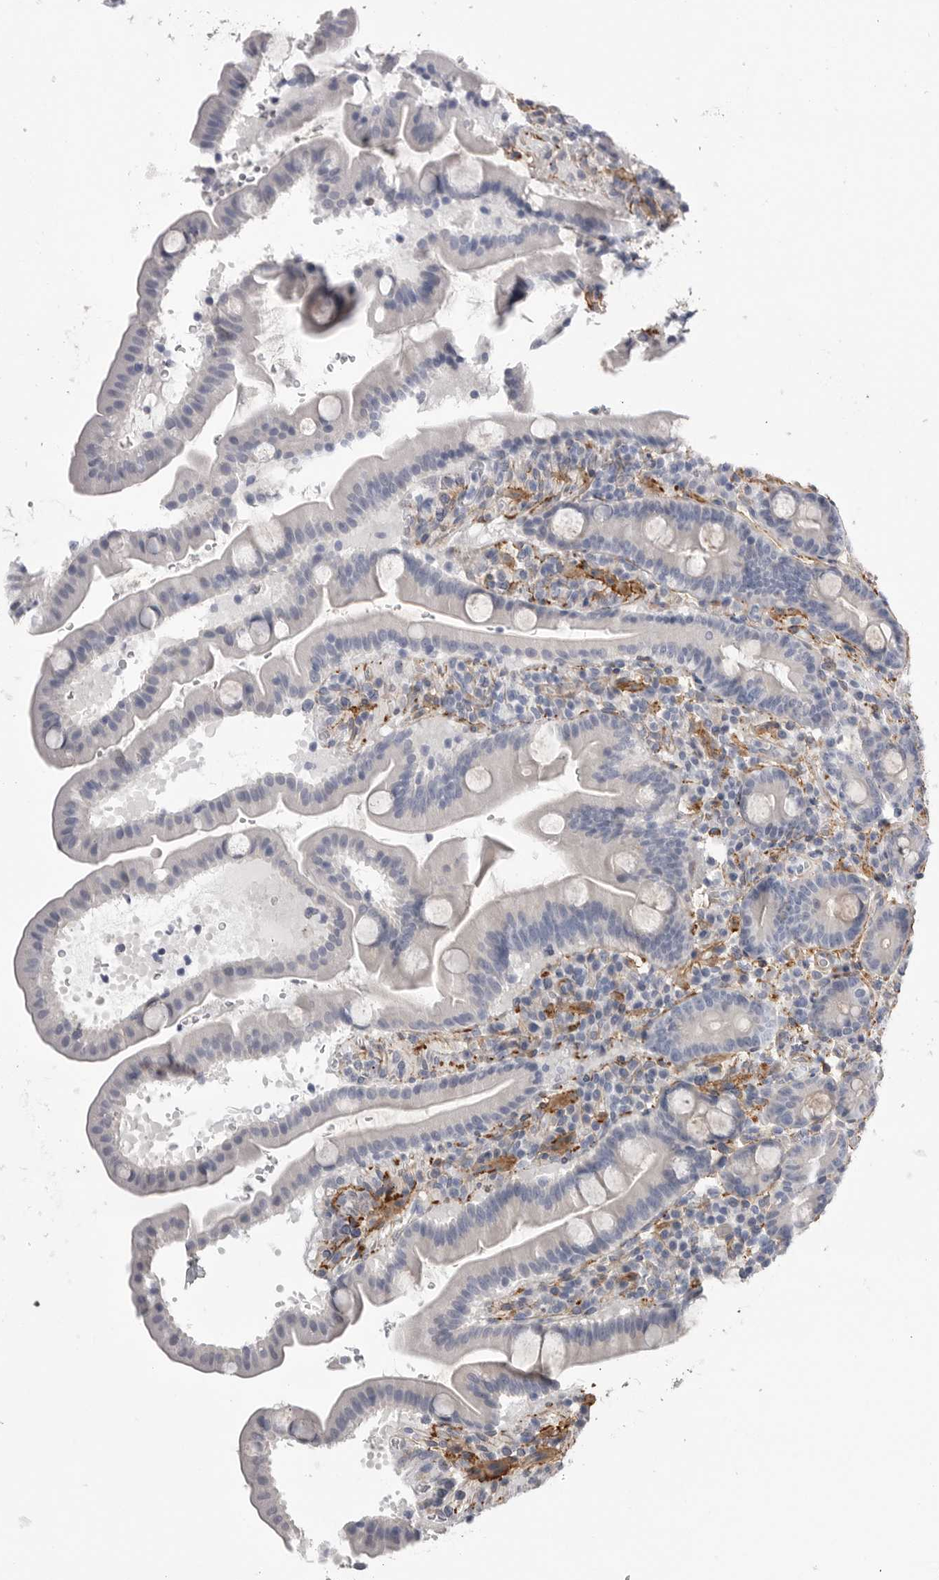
{"staining": {"intensity": "negative", "quantity": "none", "location": "none"}, "tissue": "duodenum", "cell_type": "Glandular cells", "image_type": "normal", "snomed": [{"axis": "morphology", "description": "Normal tissue, NOS"}, {"axis": "topography", "description": "Duodenum"}], "caption": "The micrograph exhibits no staining of glandular cells in unremarkable duodenum. The staining is performed using DAB (3,3'-diaminobenzidine) brown chromogen with nuclei counter-stained in using hematoxylin.", "gene": "AKAP12", "patient": {"sex": "male", "age": 54}}